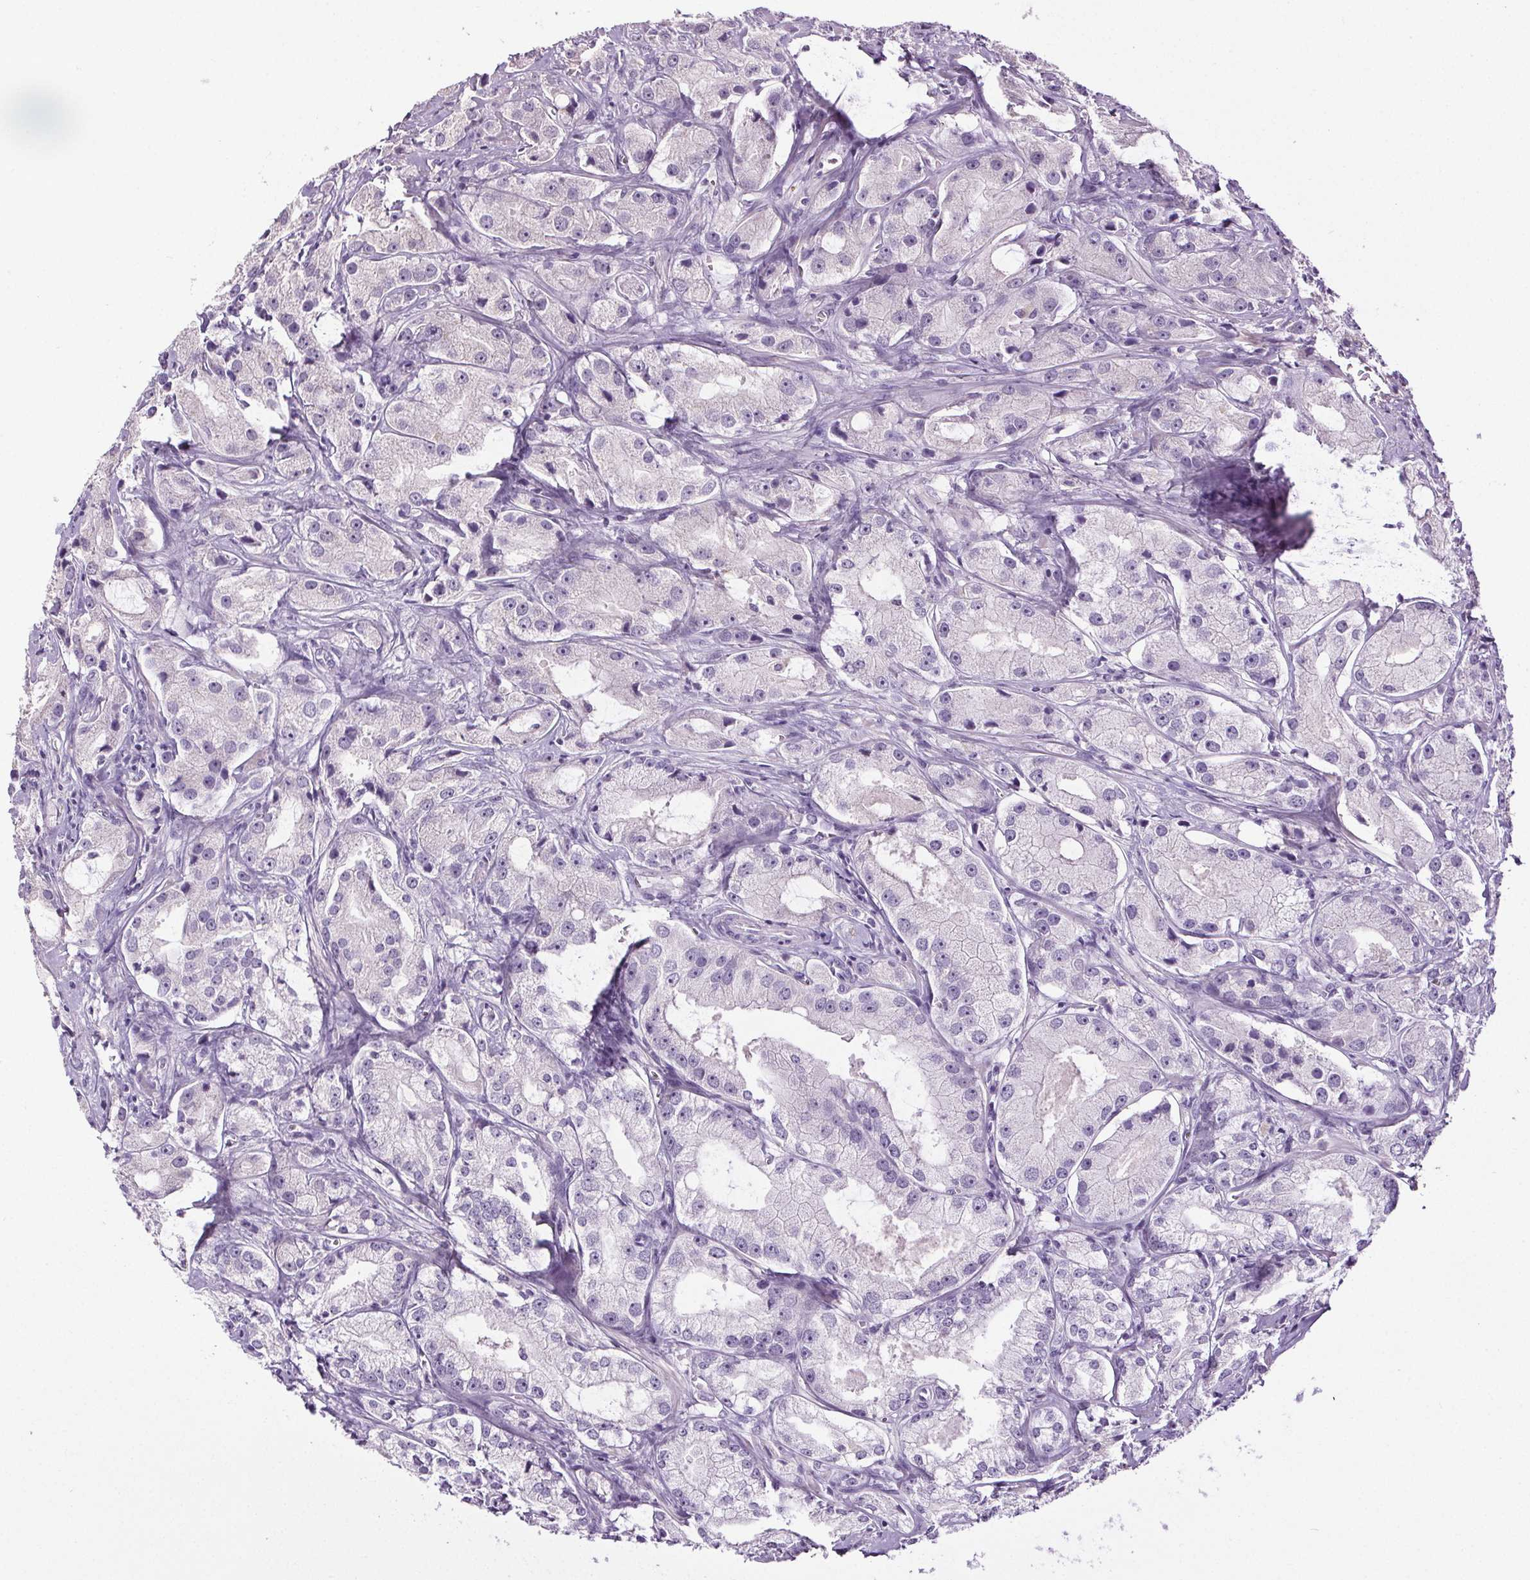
{"staining": {"intensity": "negative", "quantity": "none", "location": "none"}, "tissue": "prostate cancer", "cell_type": "Tumor cells", "image_type": "cancer", "snomed": [{"axis": "morphology", "description": "Adenocarcinoma, High grade"}, {"axis": "topography", "description": "Prostate"}], "caption": "Tumor cells are negative for brown protein staining in adenocarcinoma (high-grade) (prostate). Nuclei are stained in blue.", "gene": "GPIHBP1", "patient": {"sex": "male", "age": 64}}